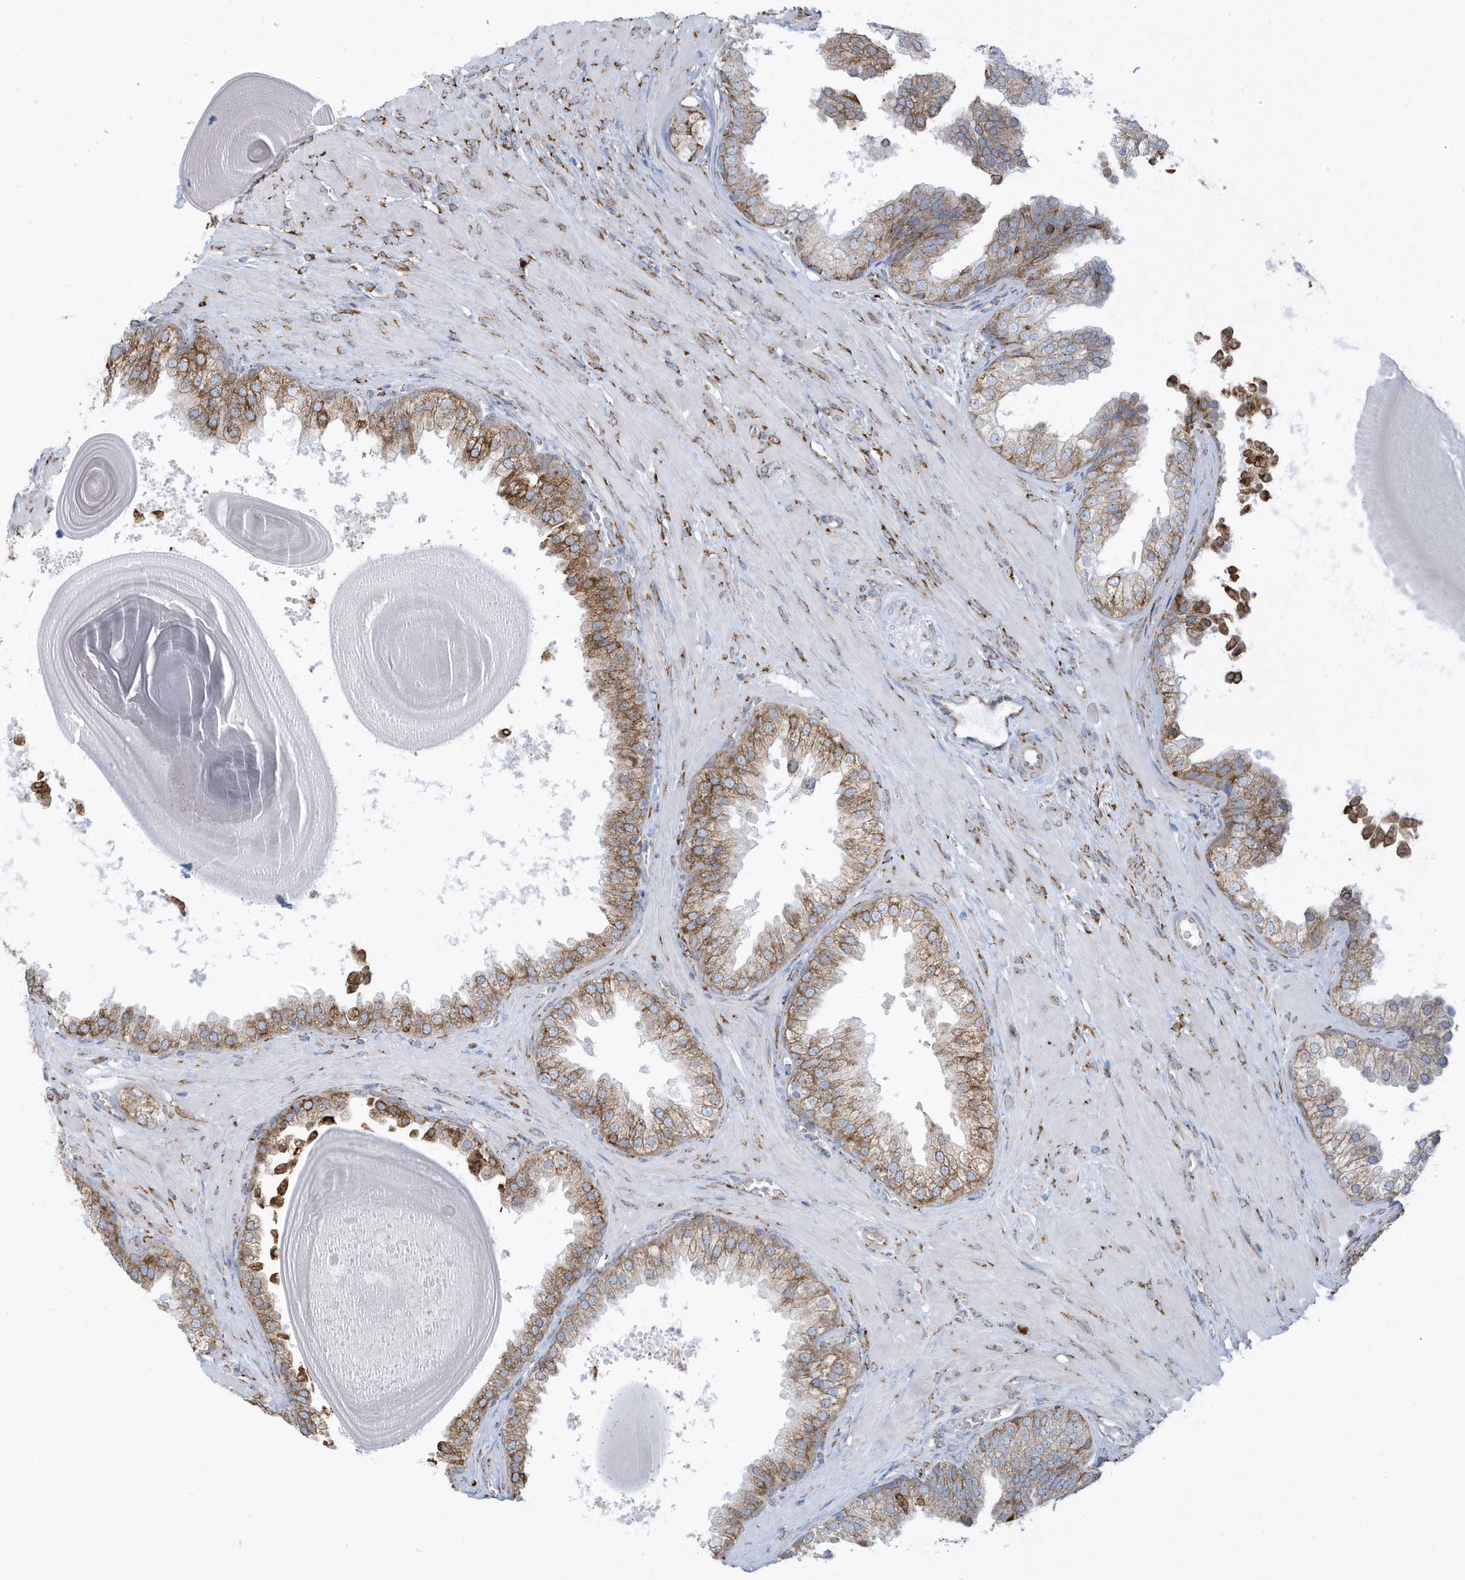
{"staining": {"intensity": "moderate", "quantity": ">75%", "location": "cytoplasmic/membranous"}, "tissue": "prostate", "cell_type": "Glandular cells", "image_type": "normal", "snomed": [{"axis": "morphology", "description": "Normal tissue, NOS"}, {"axis": "topography", "description": "Prostate"}], "caption": "DAB (3,3'-diaminobenzidine) immunohistochemical staining of unremarkable prostate reveals moderate cytoplasmic/membranous protein staining in about >75% of glandular cells. The staining was performed using DAB (3,3'-diaminobenzidine), with brown indicating positive protein expression. Nuclei are stained blue with hematoxylin.", "gene": "DCAF1", "patient": {"sex": "male", "age": 48}}